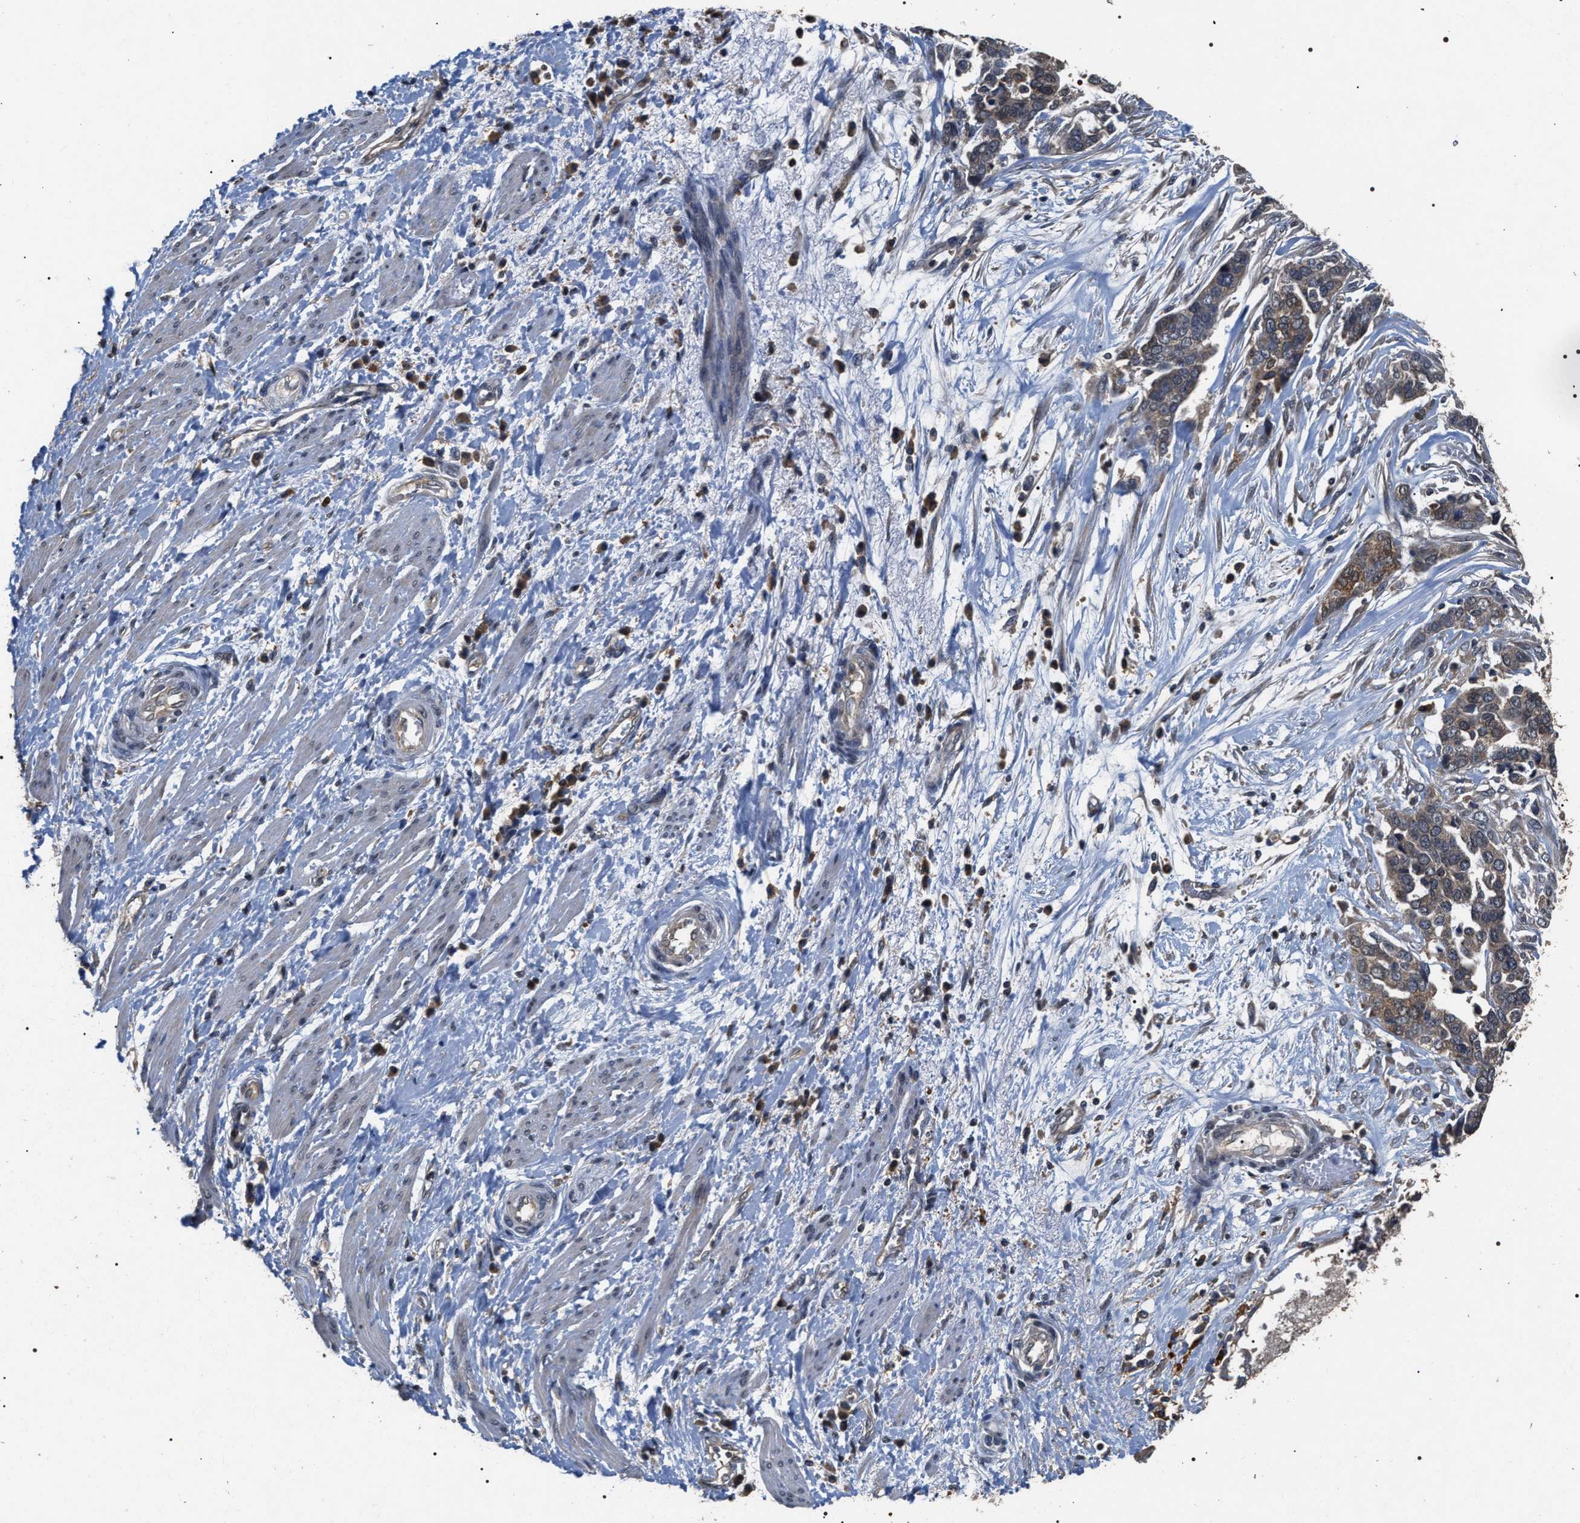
{"staining": {"intensity": "moderate", "quantity": ">75%", "location": "cytoplasmic/membranous"}, "tissue": "ovarian cancer", "cell_type": "Tumor cells", "image_type": "cancer", "snomed": [{"axis": "morphology", "description": "Cystadenocarcinoma, serous, NOS"}, {"axis": "topography", "description": "Ovary"}], "caption": "Serous cystadenocarcinoma (ovarian) stained with DAB (3,3'-diaminobenzidine) immunohistochemistry (IHC) demonstrates medium levels of moderate cytoplasmic/membranous expression in about >75% of tumor cells. Using DAB (brown) and hematoxylin (blue) stains, captured at high magnification using brightfield microscopy.", "gene": "UPF3A", "patient": {"sex": "female", "age": 44}}